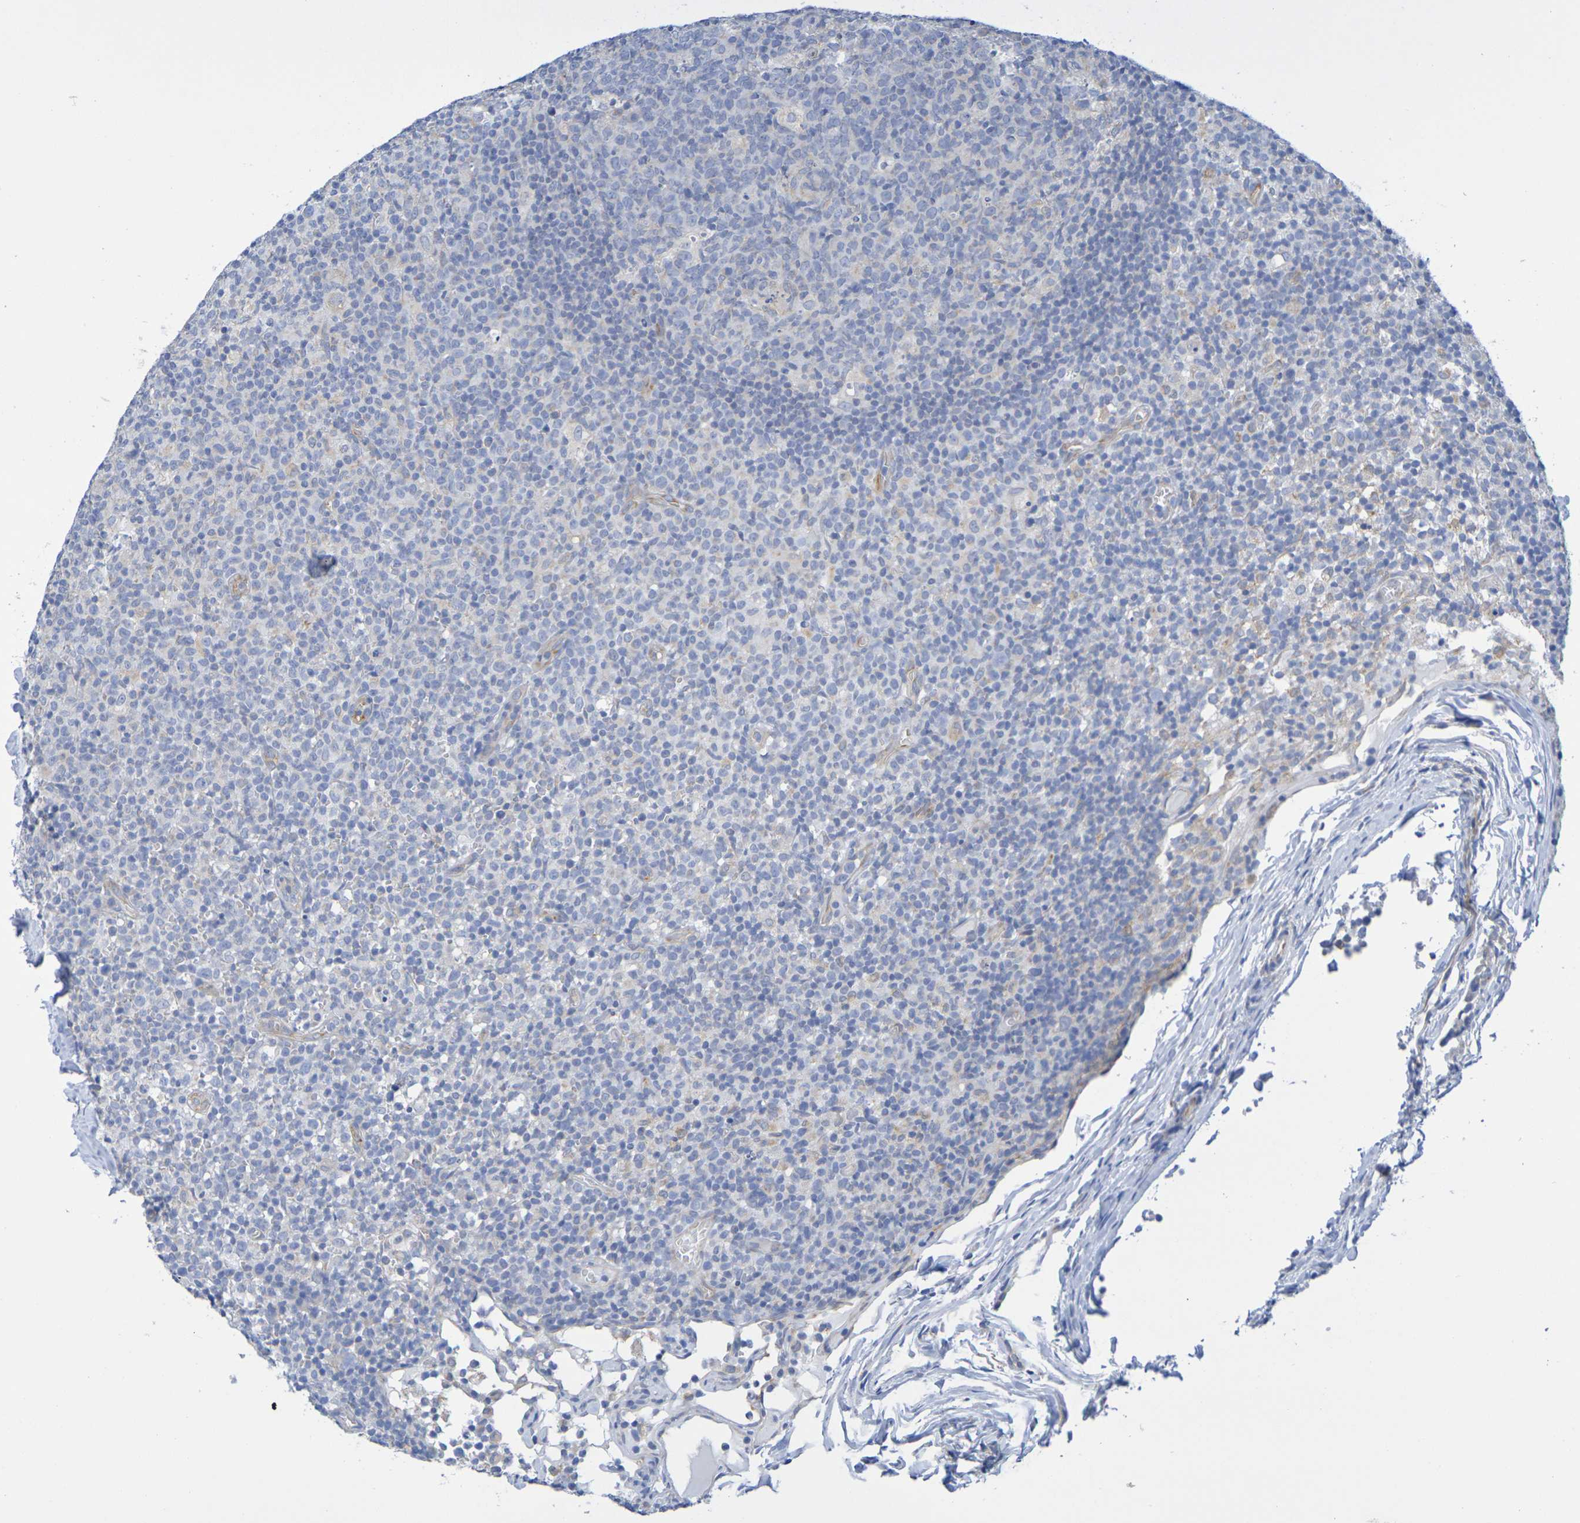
{"staining": {"intensity": "moderate", "quantity": "<25%", "location": "cytoplasmic/membranous"}, "tissue": "lymph node", "cell_type": "Germinal center cells", "image_type": "normal", "snomed": [{"axis": "morphology", "description": "Normal tissue, NOS"}, {"axis": "morphology", "description": "Inflammation, NOS"}, {"axis": "topography", "description": "Lymph node"}], "caption": "Immunohistochemical staining of benign human lymph node demonstrates moderate cytoplasmic/membranous protein expression in about <25% of germinal center cells. (brown staining indicates protein expression, while blue staining denotes nuclei).", "gene": "TMCC3", "patient": {"sex": "male", "age": 55}}